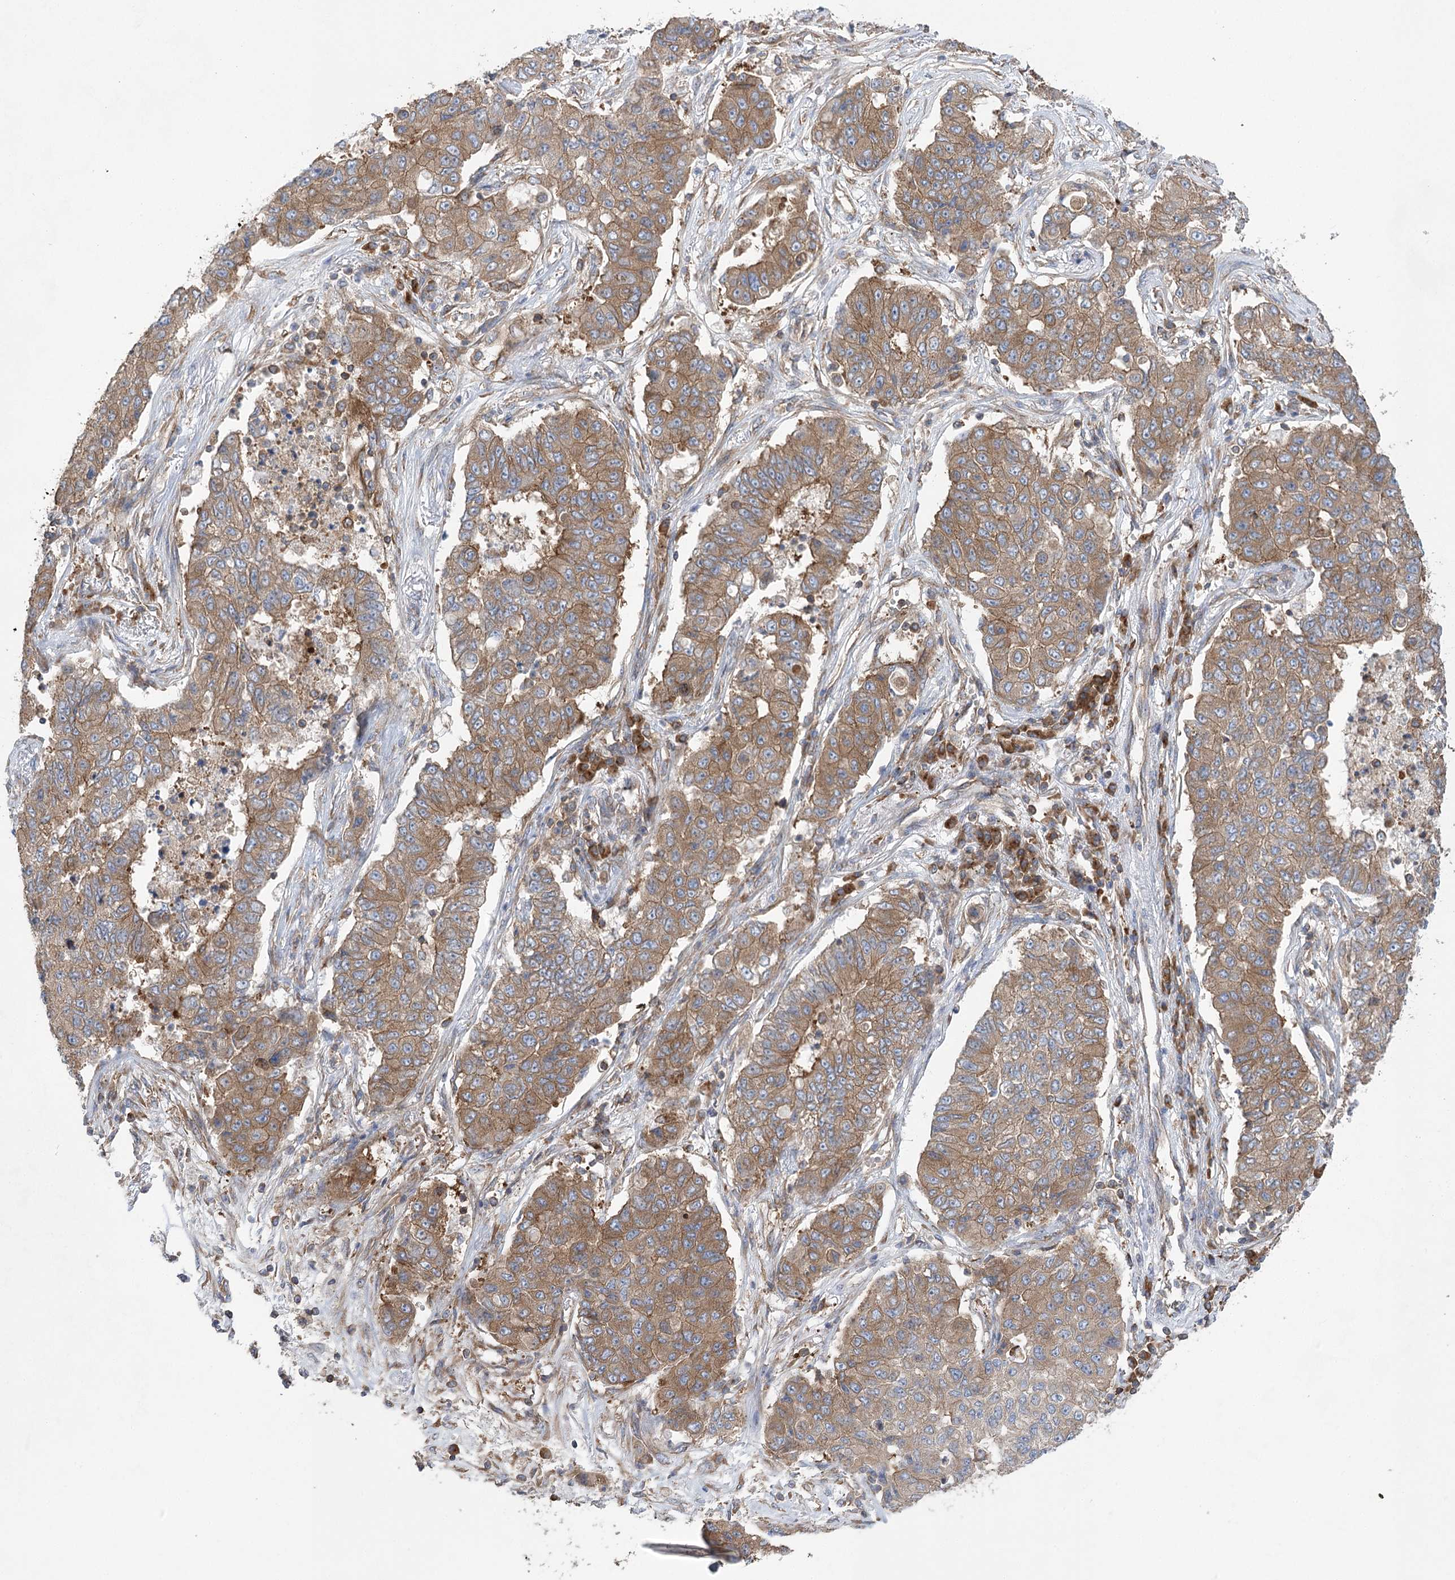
{"staining": {"intensity": "moderate", "quantity": ">75%", "location": "cytoplasmic/membranous"}, "tissue": "lung cancer", "cell_type": "Tumor cells", "image_type": "cancer", "snomed": [{"axis": "morphology", "description": "Squamous cell carcinoma, NOS"}, {"axis": "topography", "description": "Lung"}], "caption": "Lung cancer (squamous cell carcinoma) was stained to show a protein in brown. There is medium levels of moderate cytoplasmic/membranous staining in about >75% of tumor cells.", "gene": "EIF3A", "patient": {"sex": "male", "age": 74}}